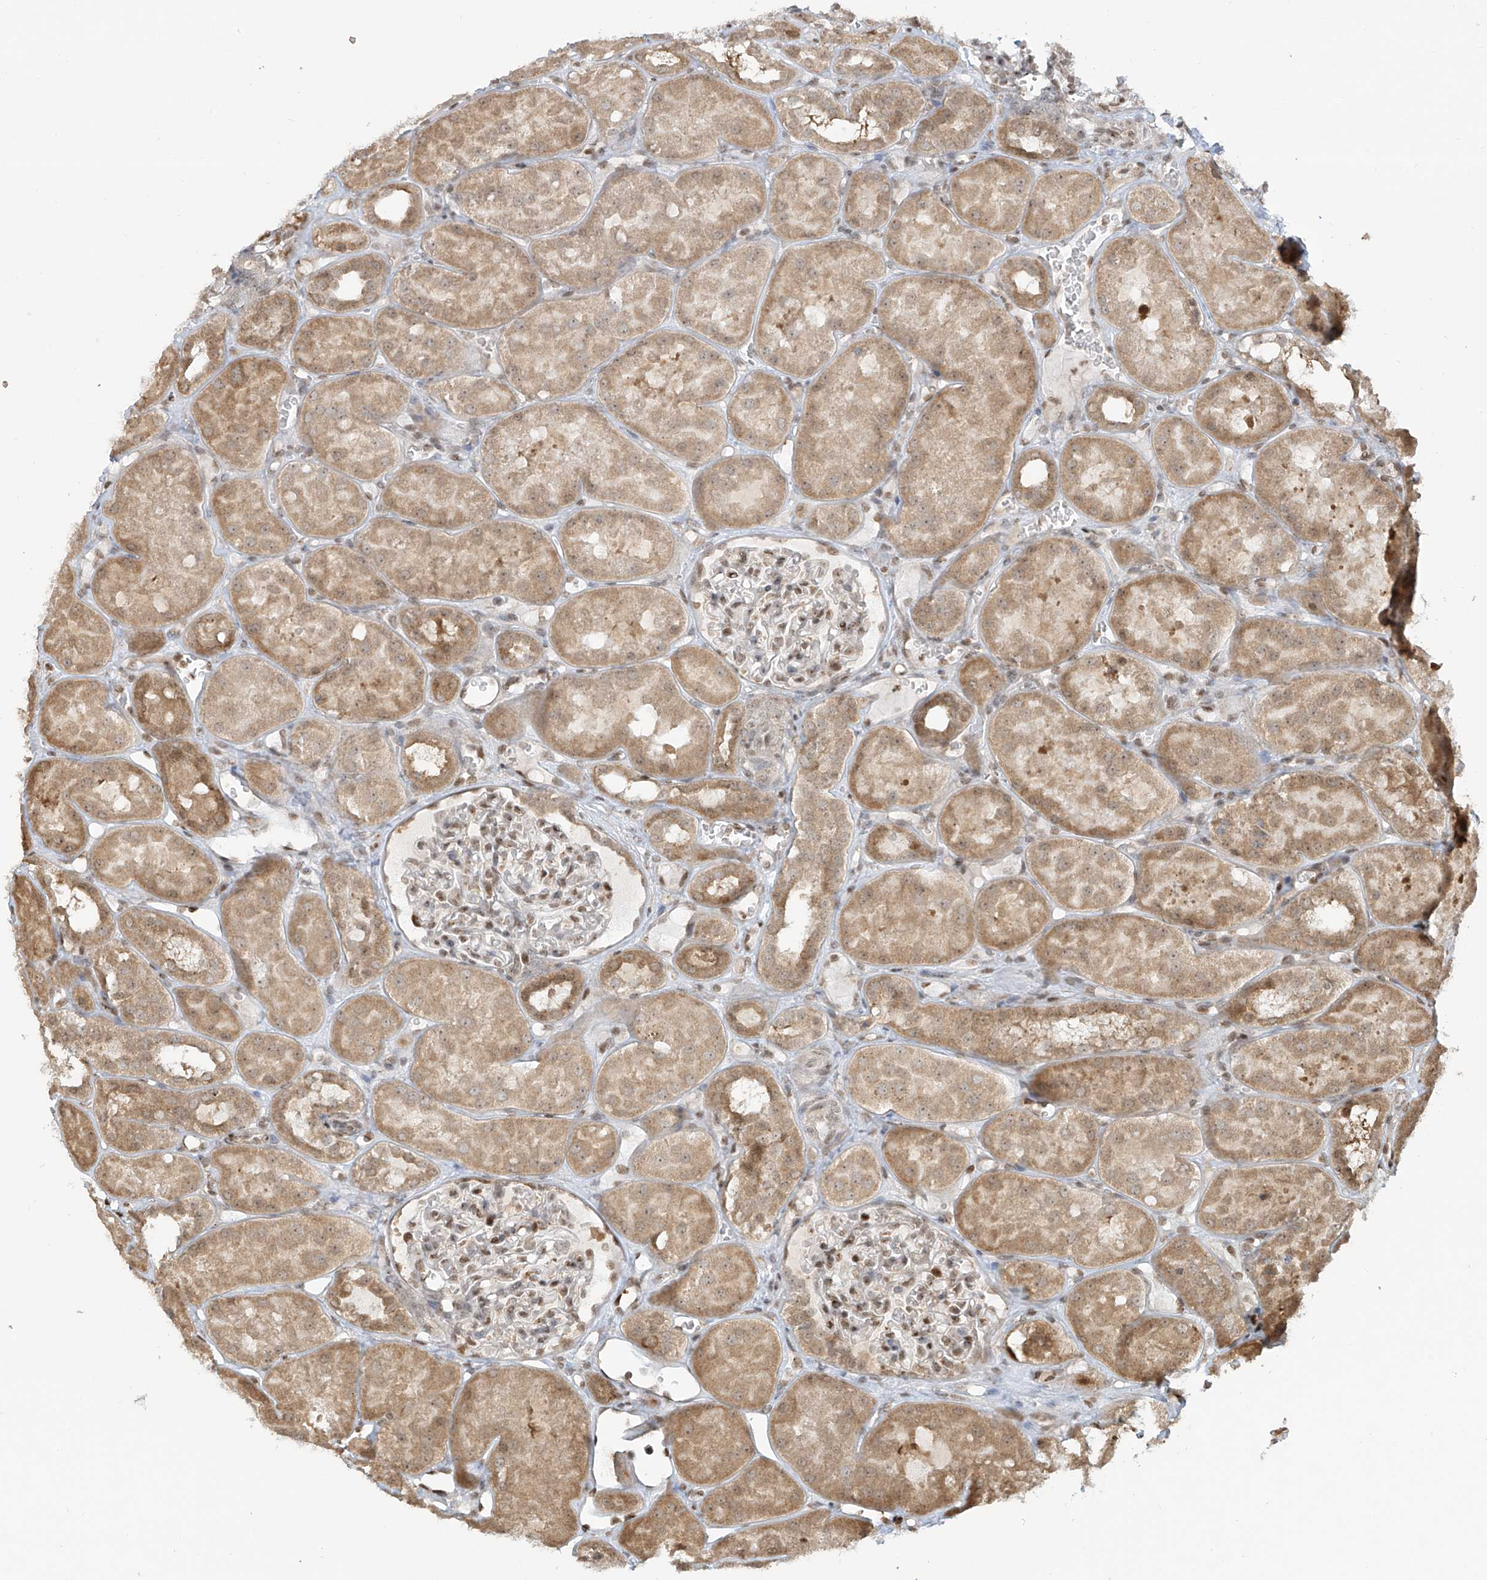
{"staining": {"intensity": "moderate", "quantity": "<25%", "location": "nuclear"}, "tissue": "kidney", "cell_type": "Cells in glomeruli", "image_type": "normal", "snomed": [{"axis": "morphology", "description": "Normal tissue, NOS"}, {"axis": "topography", "description": "Kidney"}], "caption": "An IHC micrograph of normal tissue is shown. Protein staining in brown shows moderate nuclear positivity in kidney within cells in glomeruli. (DAB (3,3'-diaminobenzidine) IHC, brown staining for protein, blue staining for nuclei).", "gene": "VMP1", "patient": {"sex": "male", "age": 16}}